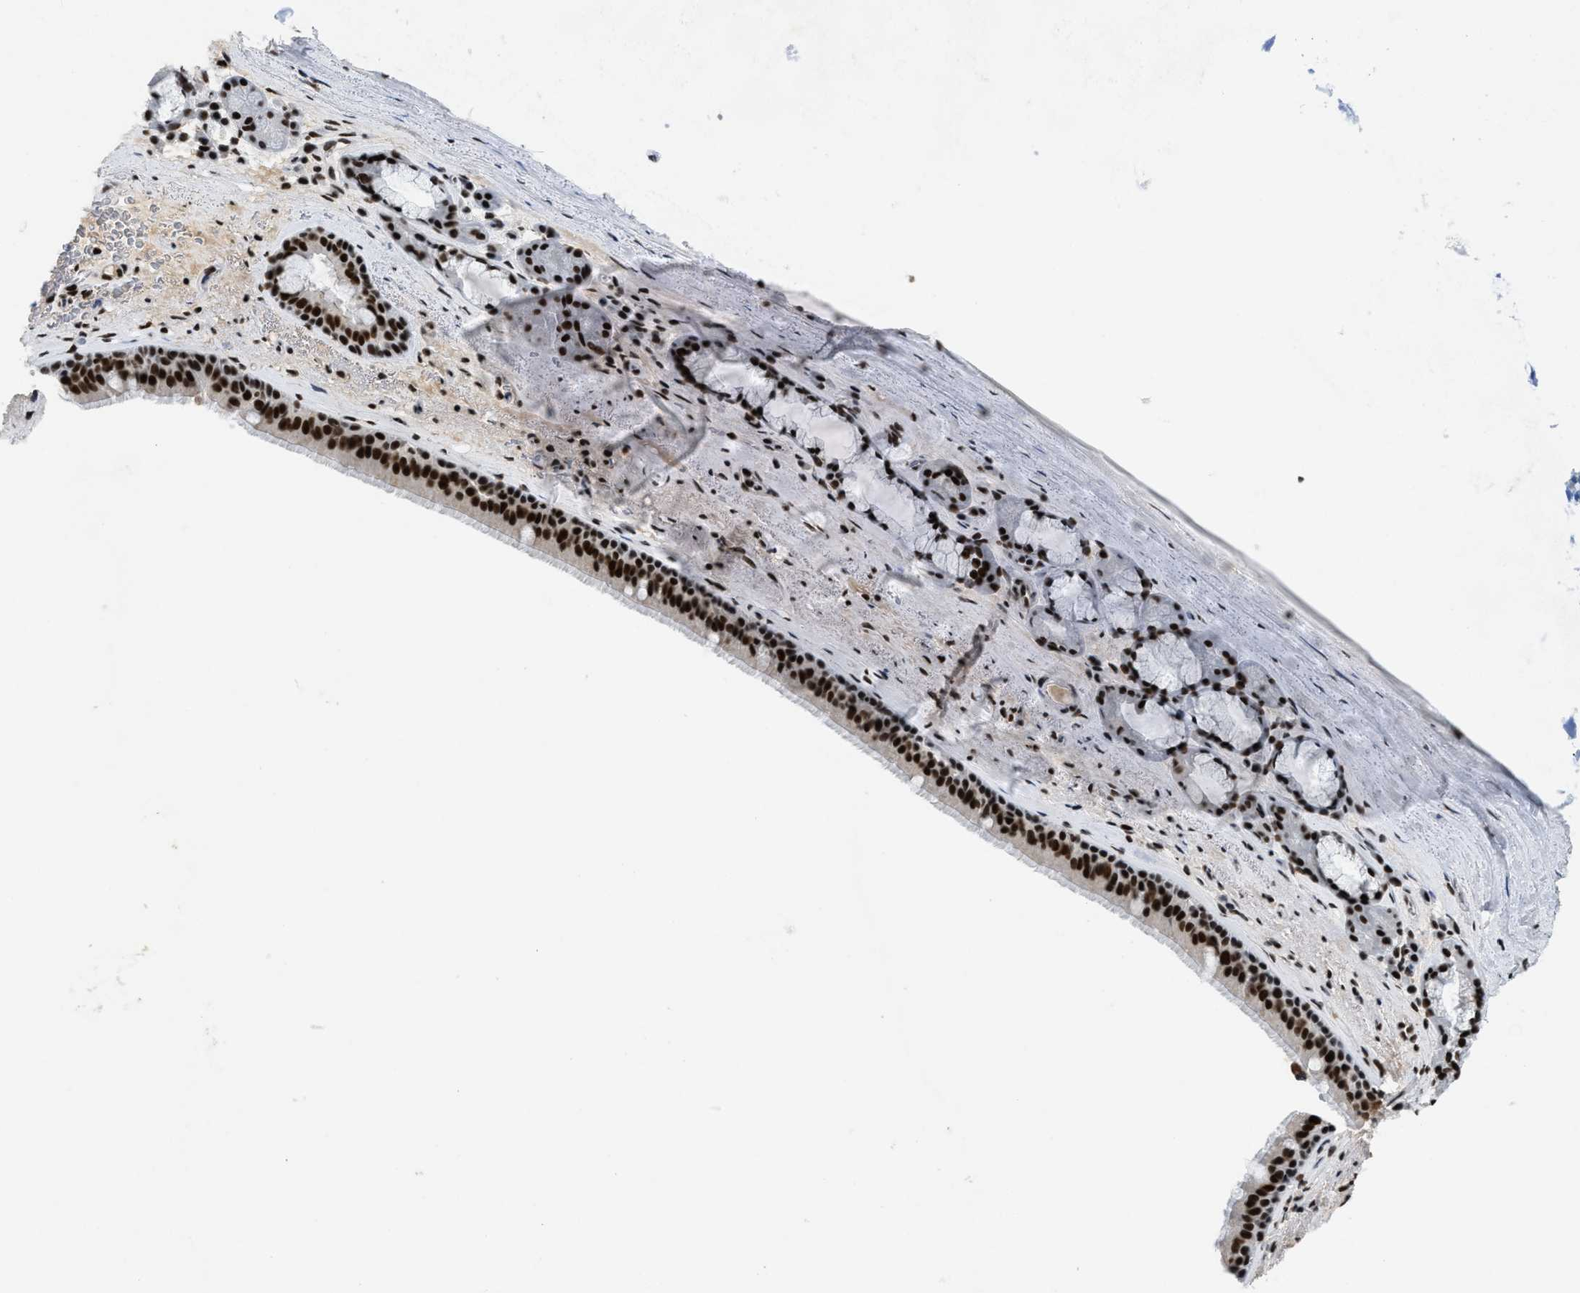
{"staining": {"intensity": "strong", "quantity": ">75%", "location": "nuclear"}, "tissue": "bronchus", "cell_type": "Respiratory epithelial cells", "image_type": "normal", "snomed": [{"axis": "morphology", "description": "Normal tissue, NOS"}, {"axis": "topography", "description": "Cartilage tissue"}], "caption": "IHC micrograph of benign bronchus: human bronchus stained using IHC exhibits high levels of strong protein expression localized specifically in the nuclear of respiratory epithelial cells, appearing as a nuclear brown color.", "gene": "SCAF4", "patient": {"sex": "female", "age": 63}}